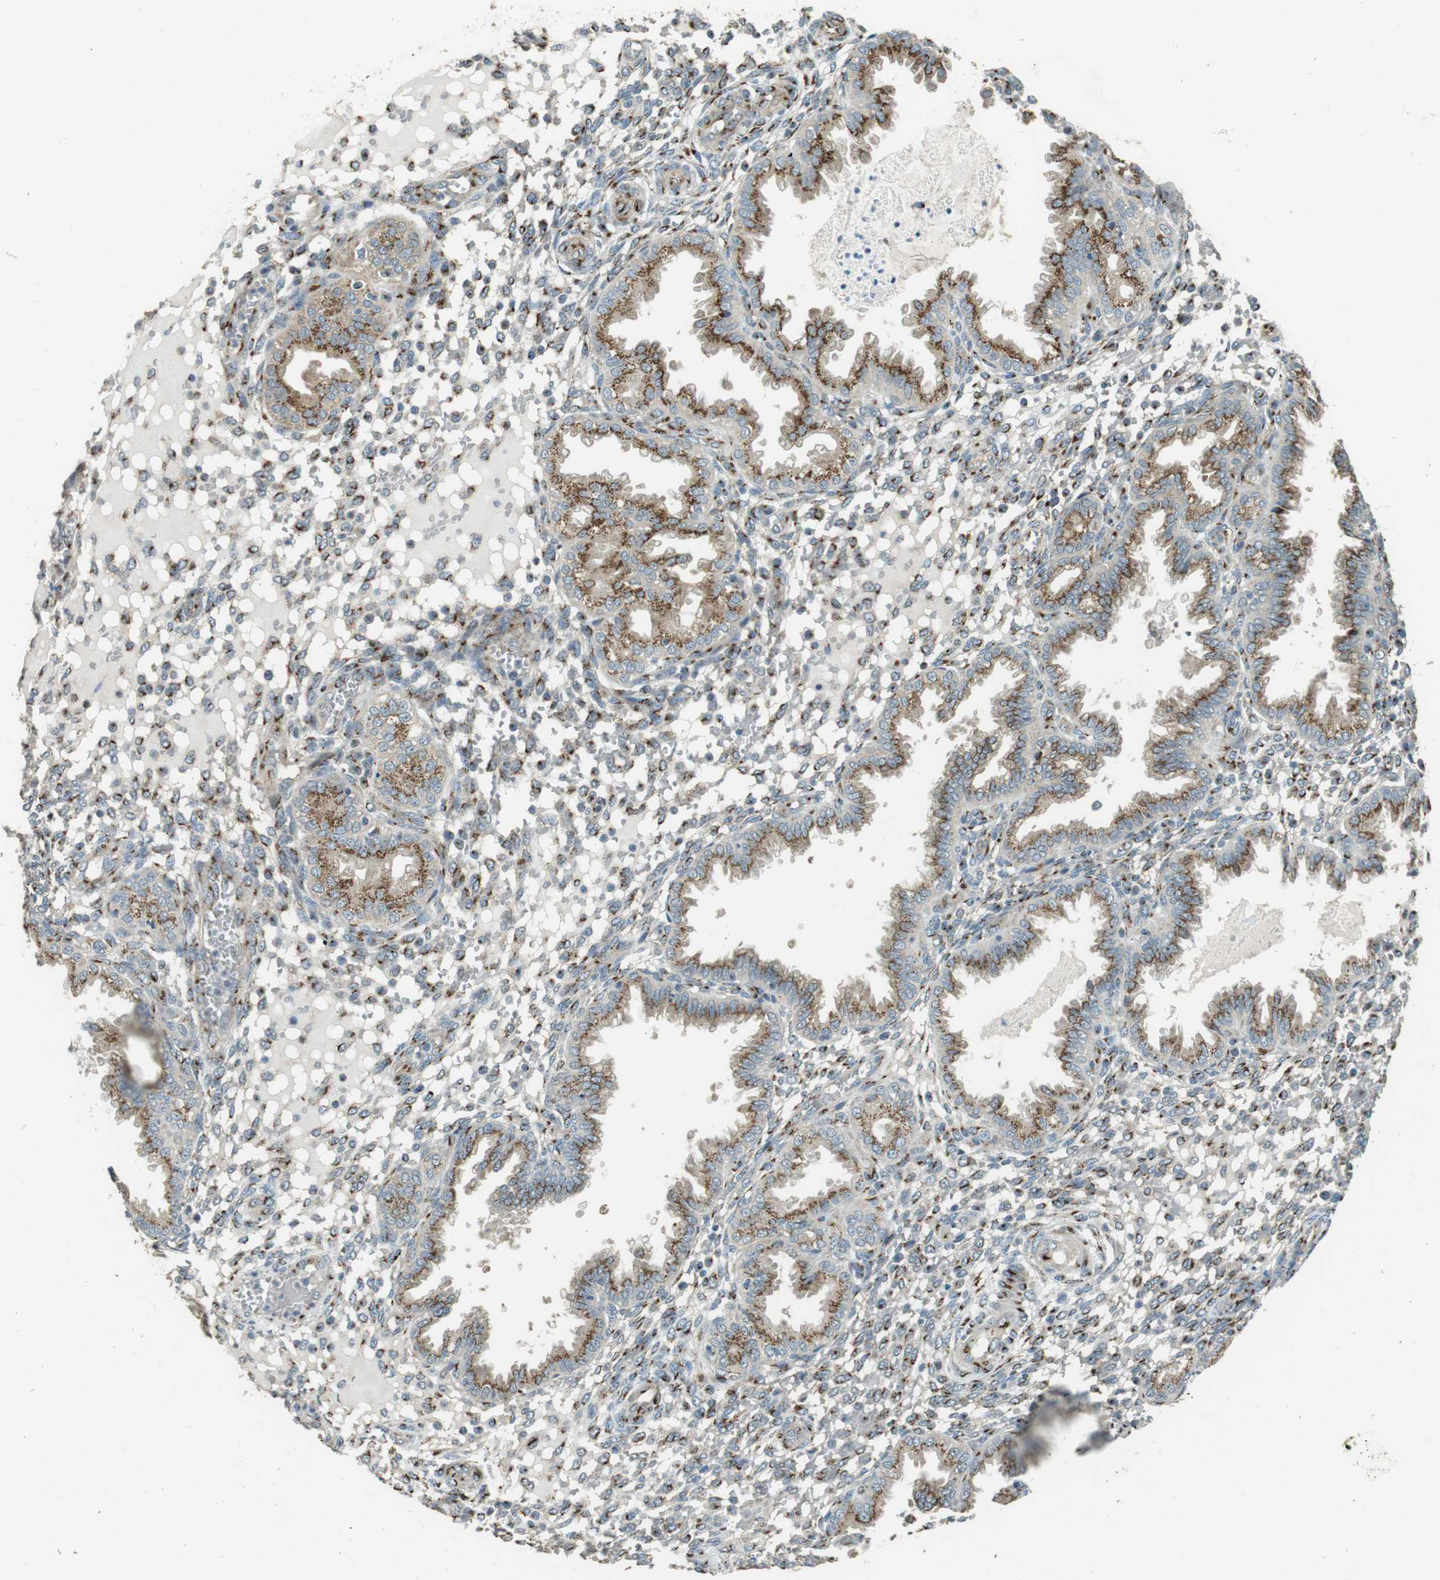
{"staining": {"intensity": "moderate", "quantity": ">75%", "location": "cytoplasmic/membranous"}, "tissue": "endometrium", "cell_type": "Cells in endometrial stroma", "image_type": "normal", "snomed": [{"axis": "morphology", "description": "Normal tissue, NOS"}, {"axis": "topography", "description": "Endometrium"}], "caption": "This photomicrograph demonstrates immunohistochemistry staining of benign human endometrium, with medium moderate cytoplasmic/membranous staining in about >75% of cells in endometrial stroma.", "gene": "TMEM115", "patient": {"sex": "female", "age": 33}}